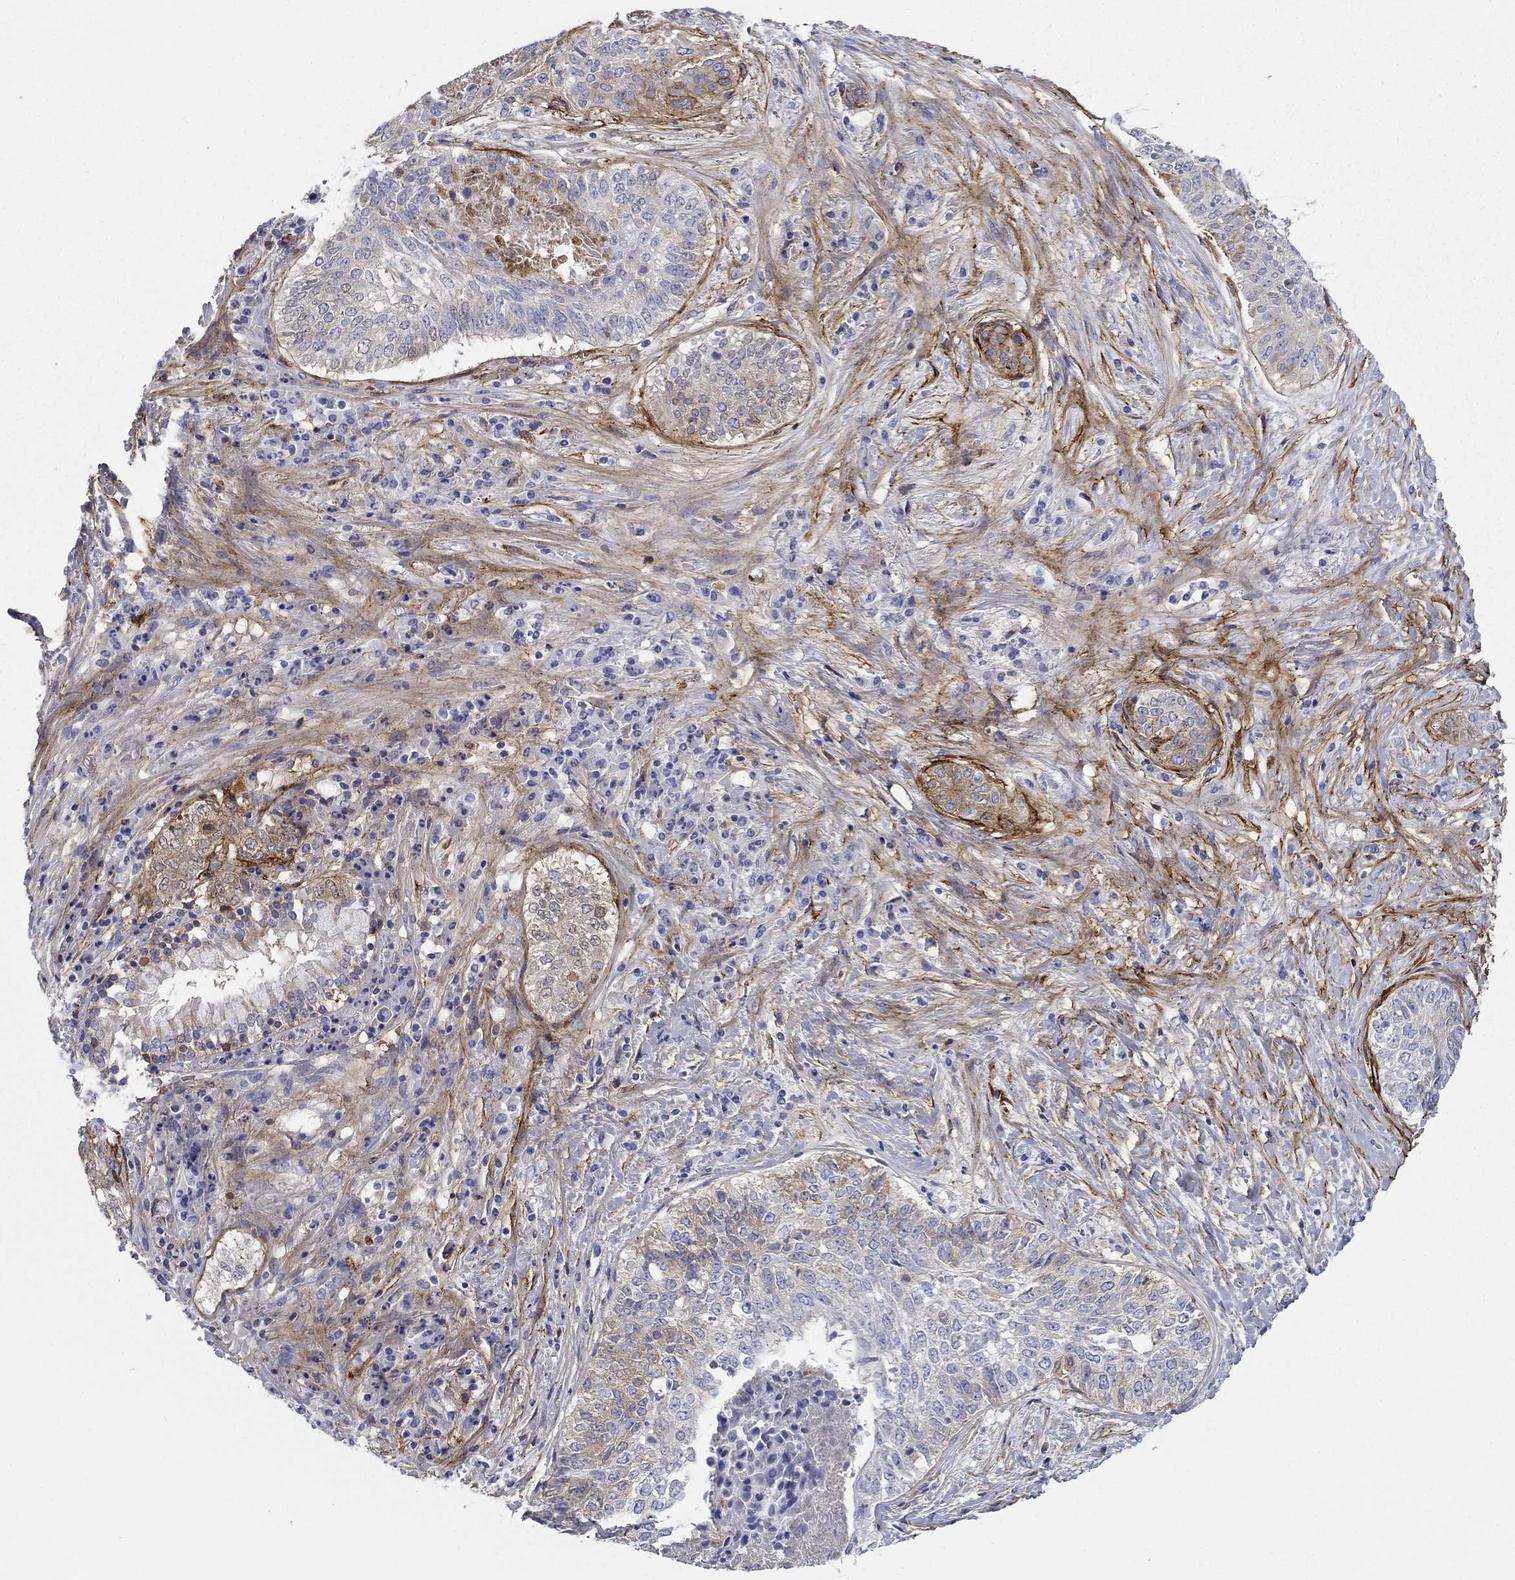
{"staining": {"intensity": "negative", "quantity": "none", "location": "none"}, "tissue": "lung cancer", "cell_type": "Tumor cells", "image_type": "cancer", "snomed": [{"axis": "morphology", "description": "Squamous cell carcinoma, NOS"}, {"axis": "topography", "description": "Lung"}], "caption": "This is a histopathology image of immunohistochemistry staining of lung cancer, which shows no staining in tumor cells. Nuclei are stained in blue.", "gene": "GPC1", "patient": {"sex": "male", "age": 64}}